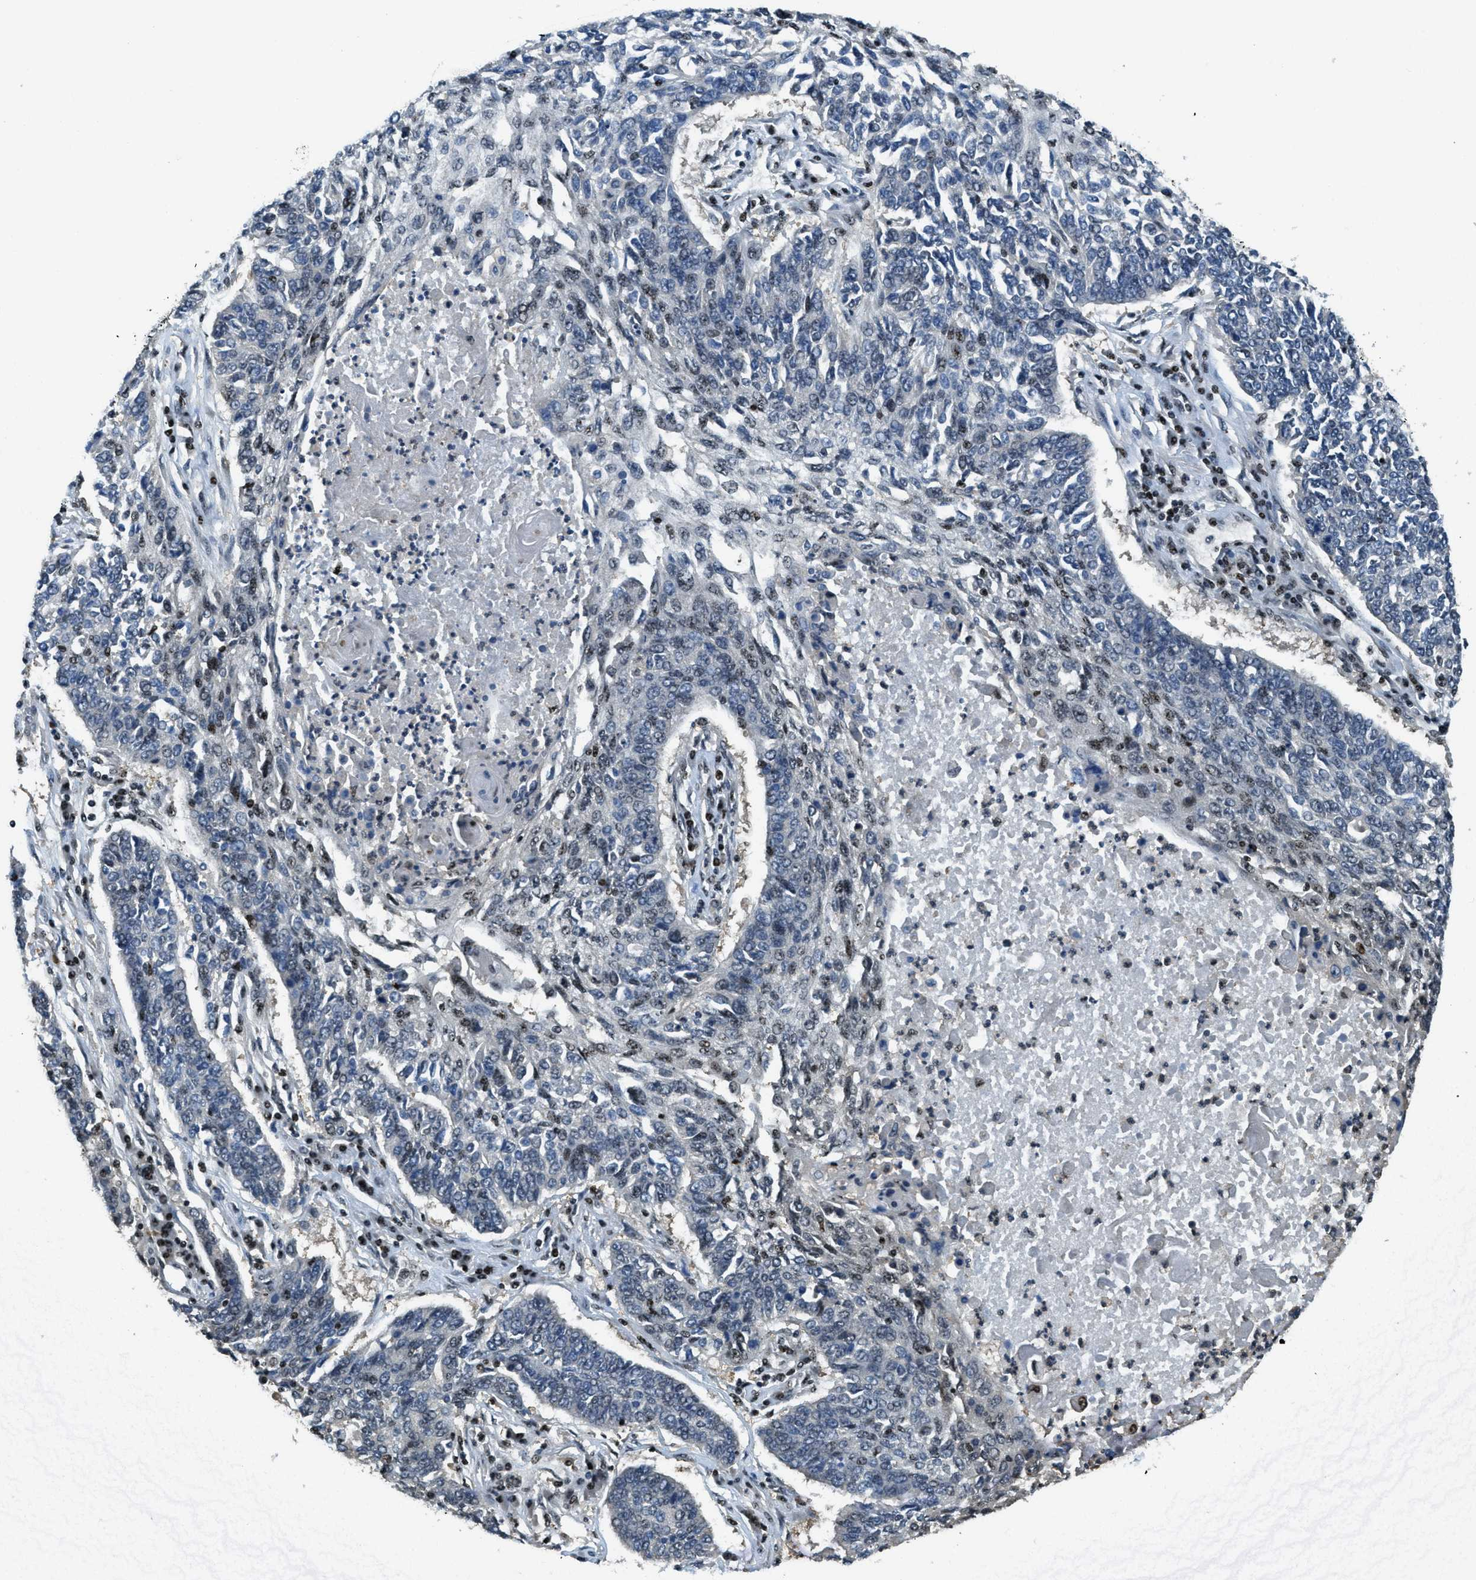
{"staining": {"intensity": "negative", "quantity": "none", "location": "none"}, "tissue": "lung cancer", "cell_type": "Tumor cells", "image_type": "cancer", "snomed": [{"axis": "morphology", "description": "Normal tissue, NOS"}, {"axis": "morphology", "description": "Squamous cell carcinoma, NOS"}, {"axis": "topography", "description": "Cartilage tissue"}, {"axis": "topography", "description": "Bronchus"}, {"axis": "topography", "description": "Lung"}], "caption": "An immunohistochemistry histopathology image of squamous cell carcinoma (lung) is shown. There is no staining in tumor cells of squamous cell carcinoma (lung). (DAB (3,3'-diaminobenzidine) immunohistochemistry (IHC), high magnification).", "gene": "SP100", "patient": {"sex": "female", "age": 49}}